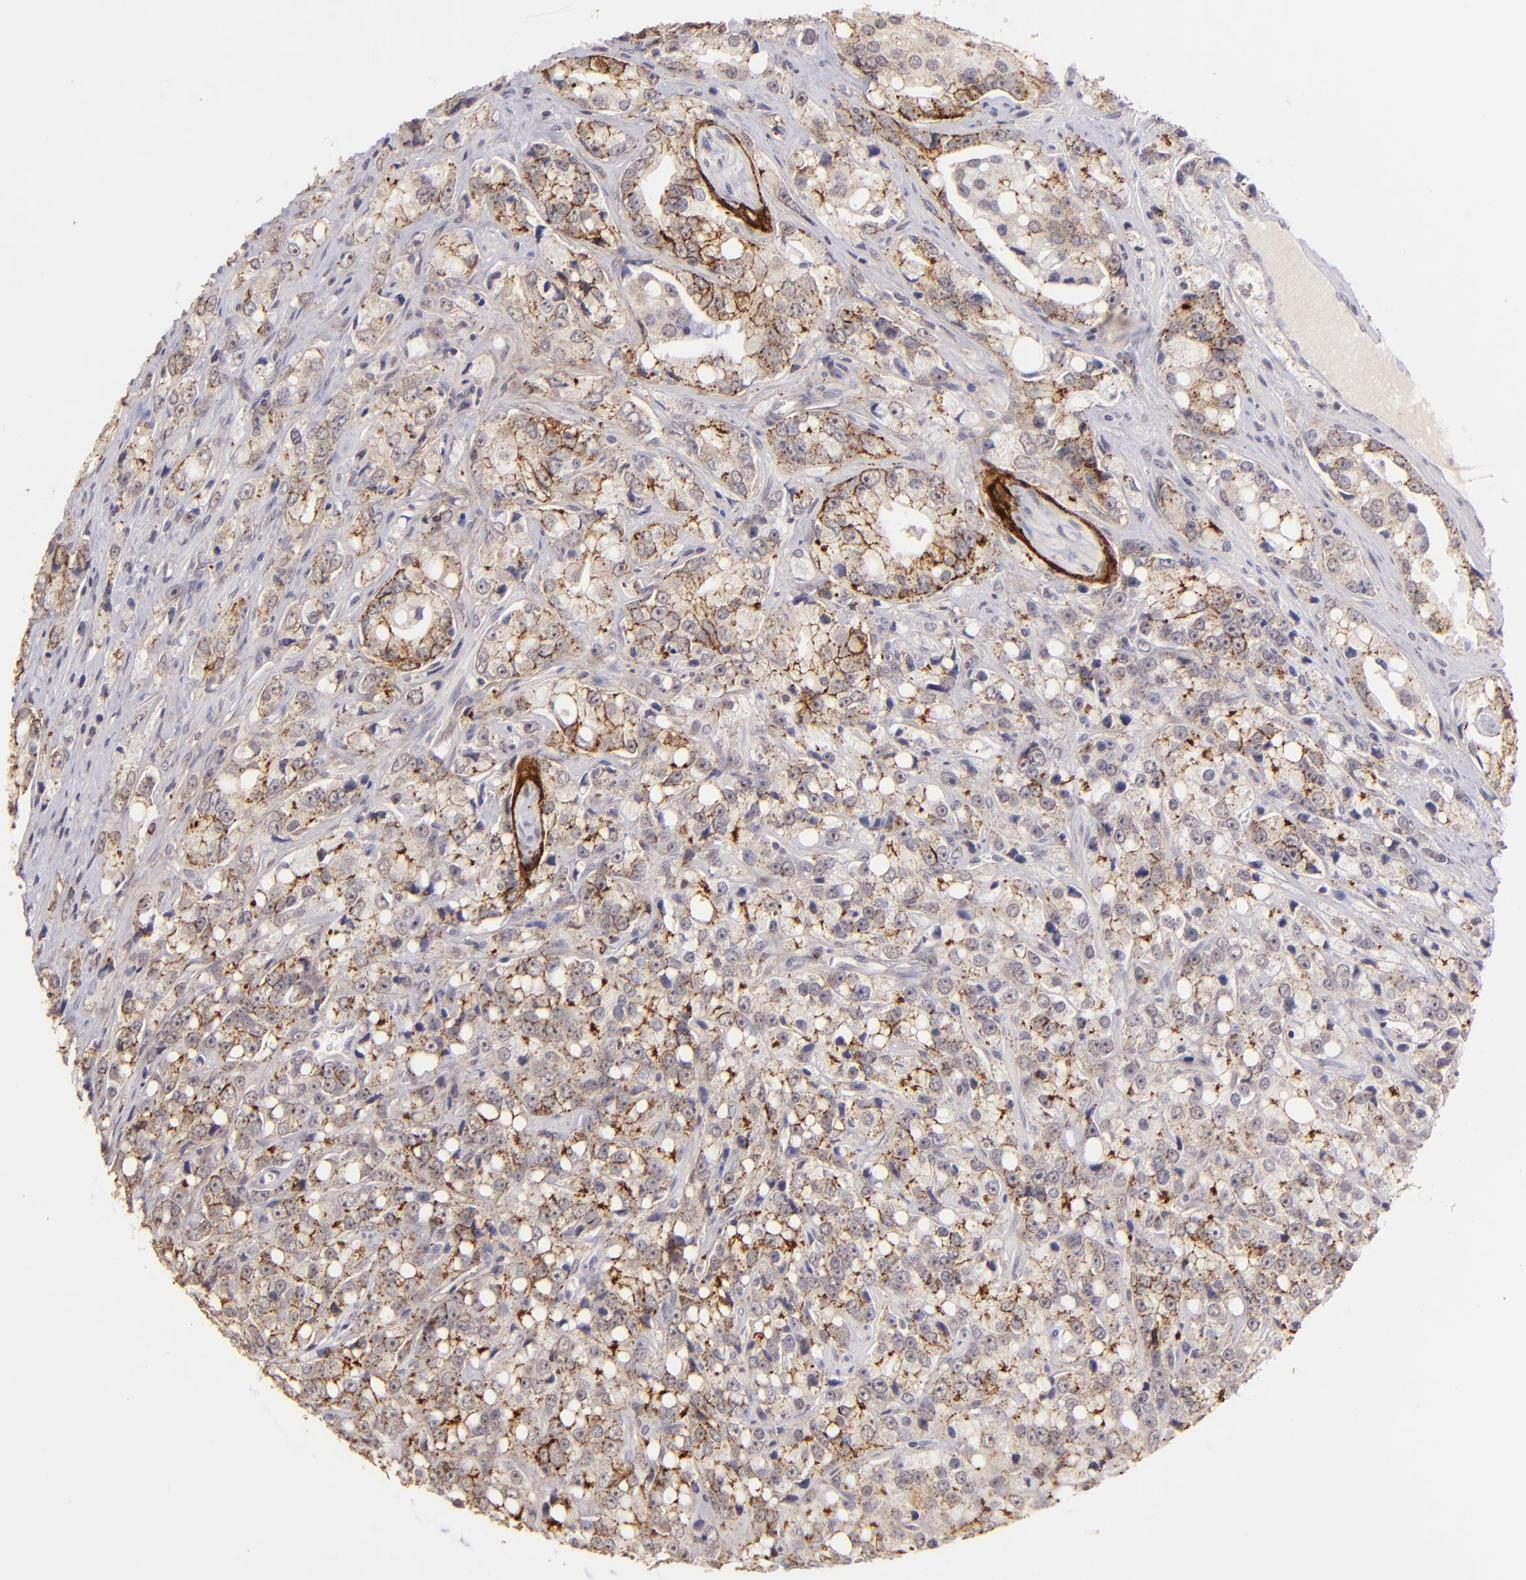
{"staining": {"intensity": "moderate", "quantity": ">75%", "location": "cytoplasmic/membranous"}, "tissue": "prostate cancer", "cell_type": "Tumor cells", "image_type": "cancer", "snomed": [{"axis": "morphology", "description": "Adenocarcinoma, High grade"}, {"axis": "topography", "description": "Prostate"}], "caption": "High-grade adenocarcinoma (prostate) was stained to show a protein in brown. There is medium levels of moderate cytoplasmic/membranous staining in approximately >75% of tumor cells. (brown staining indicates protein expression, while blue staining denotes nuclei).", "gene": "CLDN1", "patient": {"sex": "male", "age": 67}}